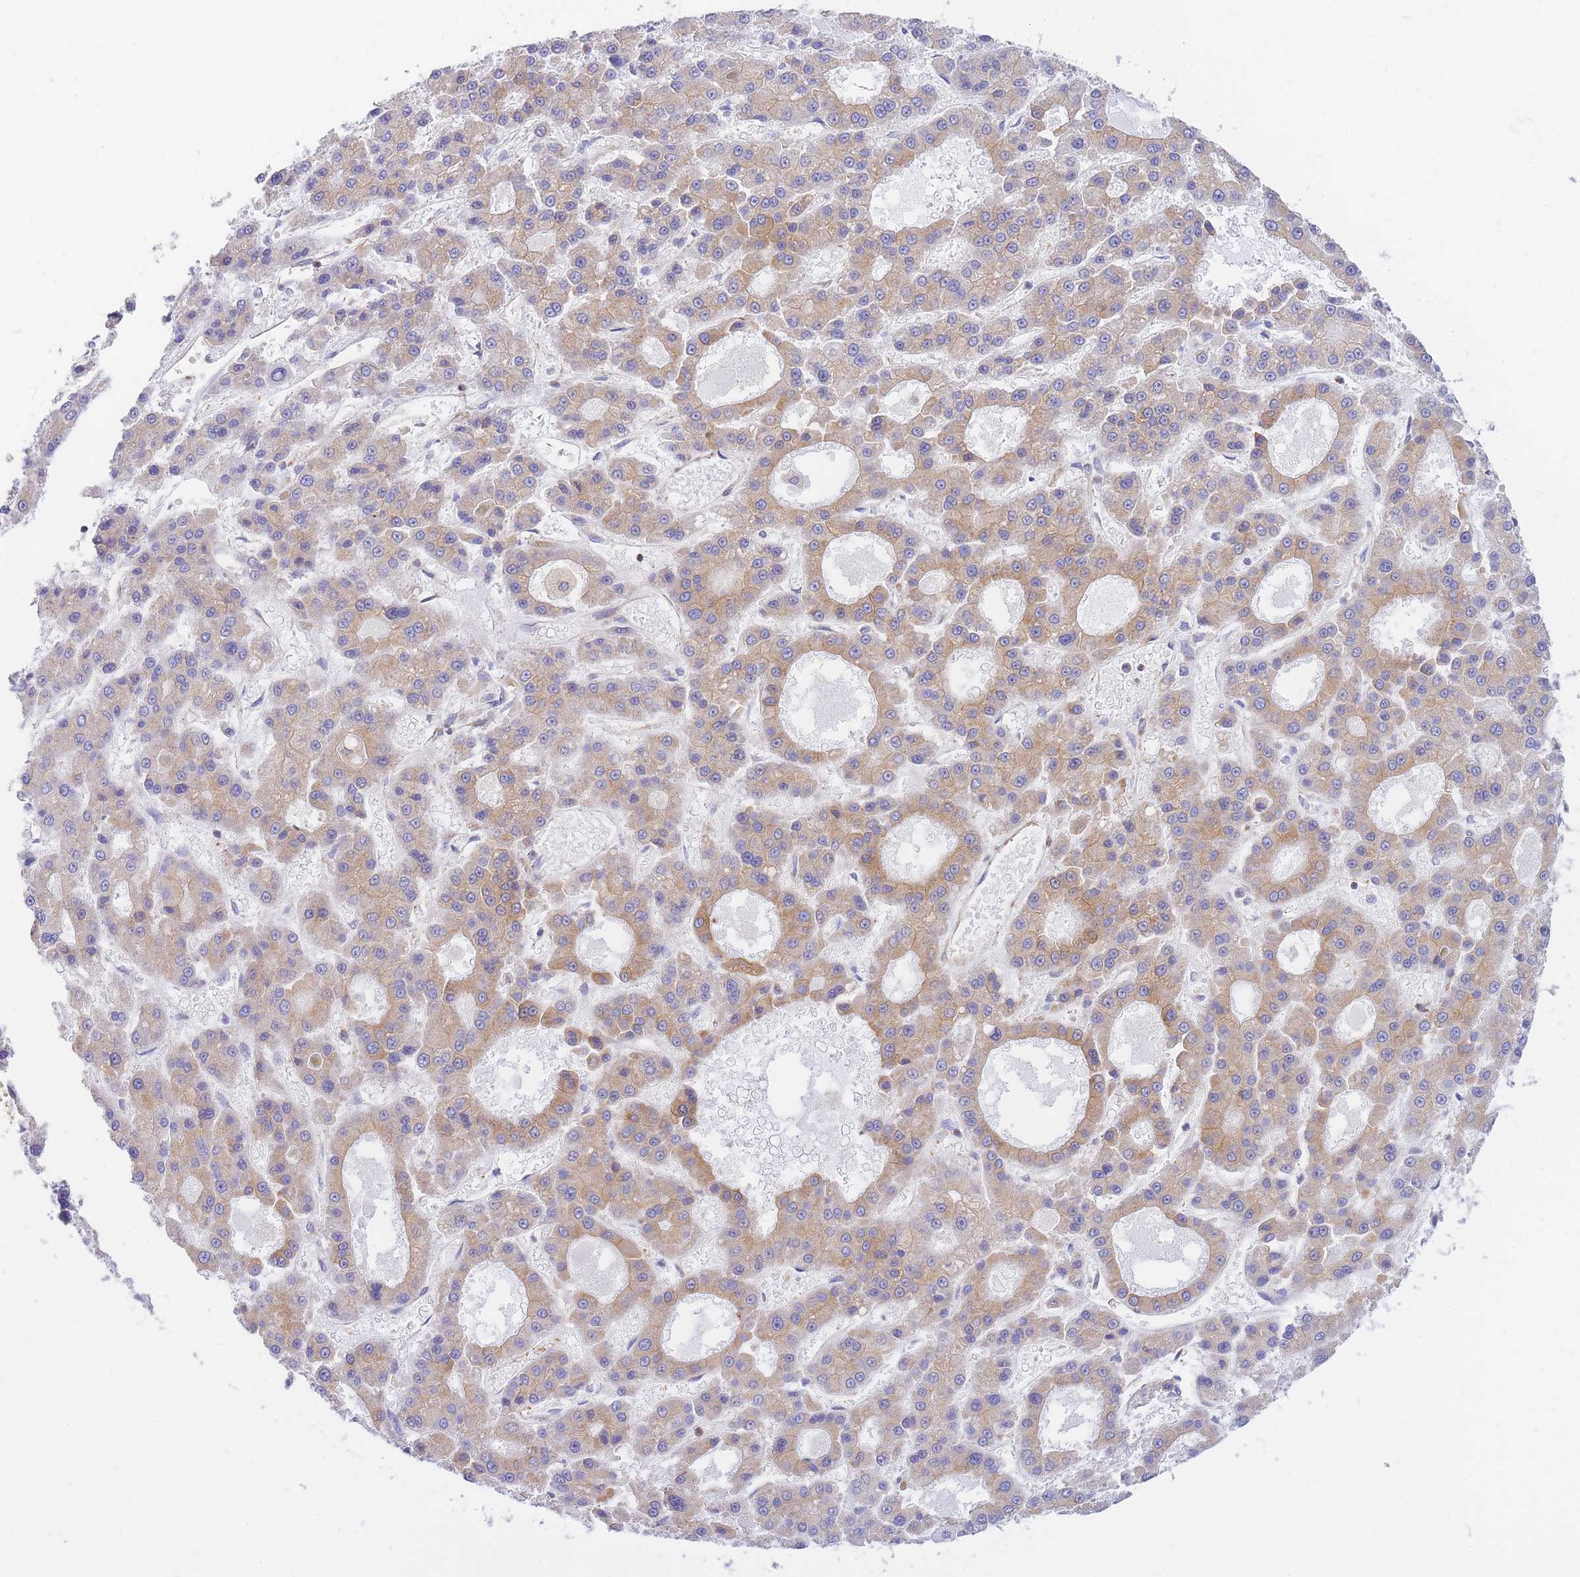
{"staining": {"intensity": "weak", "quantity": ">75%", "location": "cytoplasmic/membranous"}, "tissue": "liver cancer", "cell_type": "Tumor cells", "image_type": "cancer", "snomed": [{"axis": "morphology", "description": "Carcinoma, Hepatocellular, NOS"}, {"axis": "topography", "description": "Liver"}], "caption": "IHC (DAB) staining of hepatocellular carcinoma (liver) reveals weak cytoplasmic/membranous protein staining in about >75% of tumor cells. The staining was performed using DAB (3,3'-diaminobenzidine), with brown indicating positive protein expression. Nuclei are stained blue with hematoxylin.", "gene": "REM1", "patient": {"sex": "male", "age": 70}}